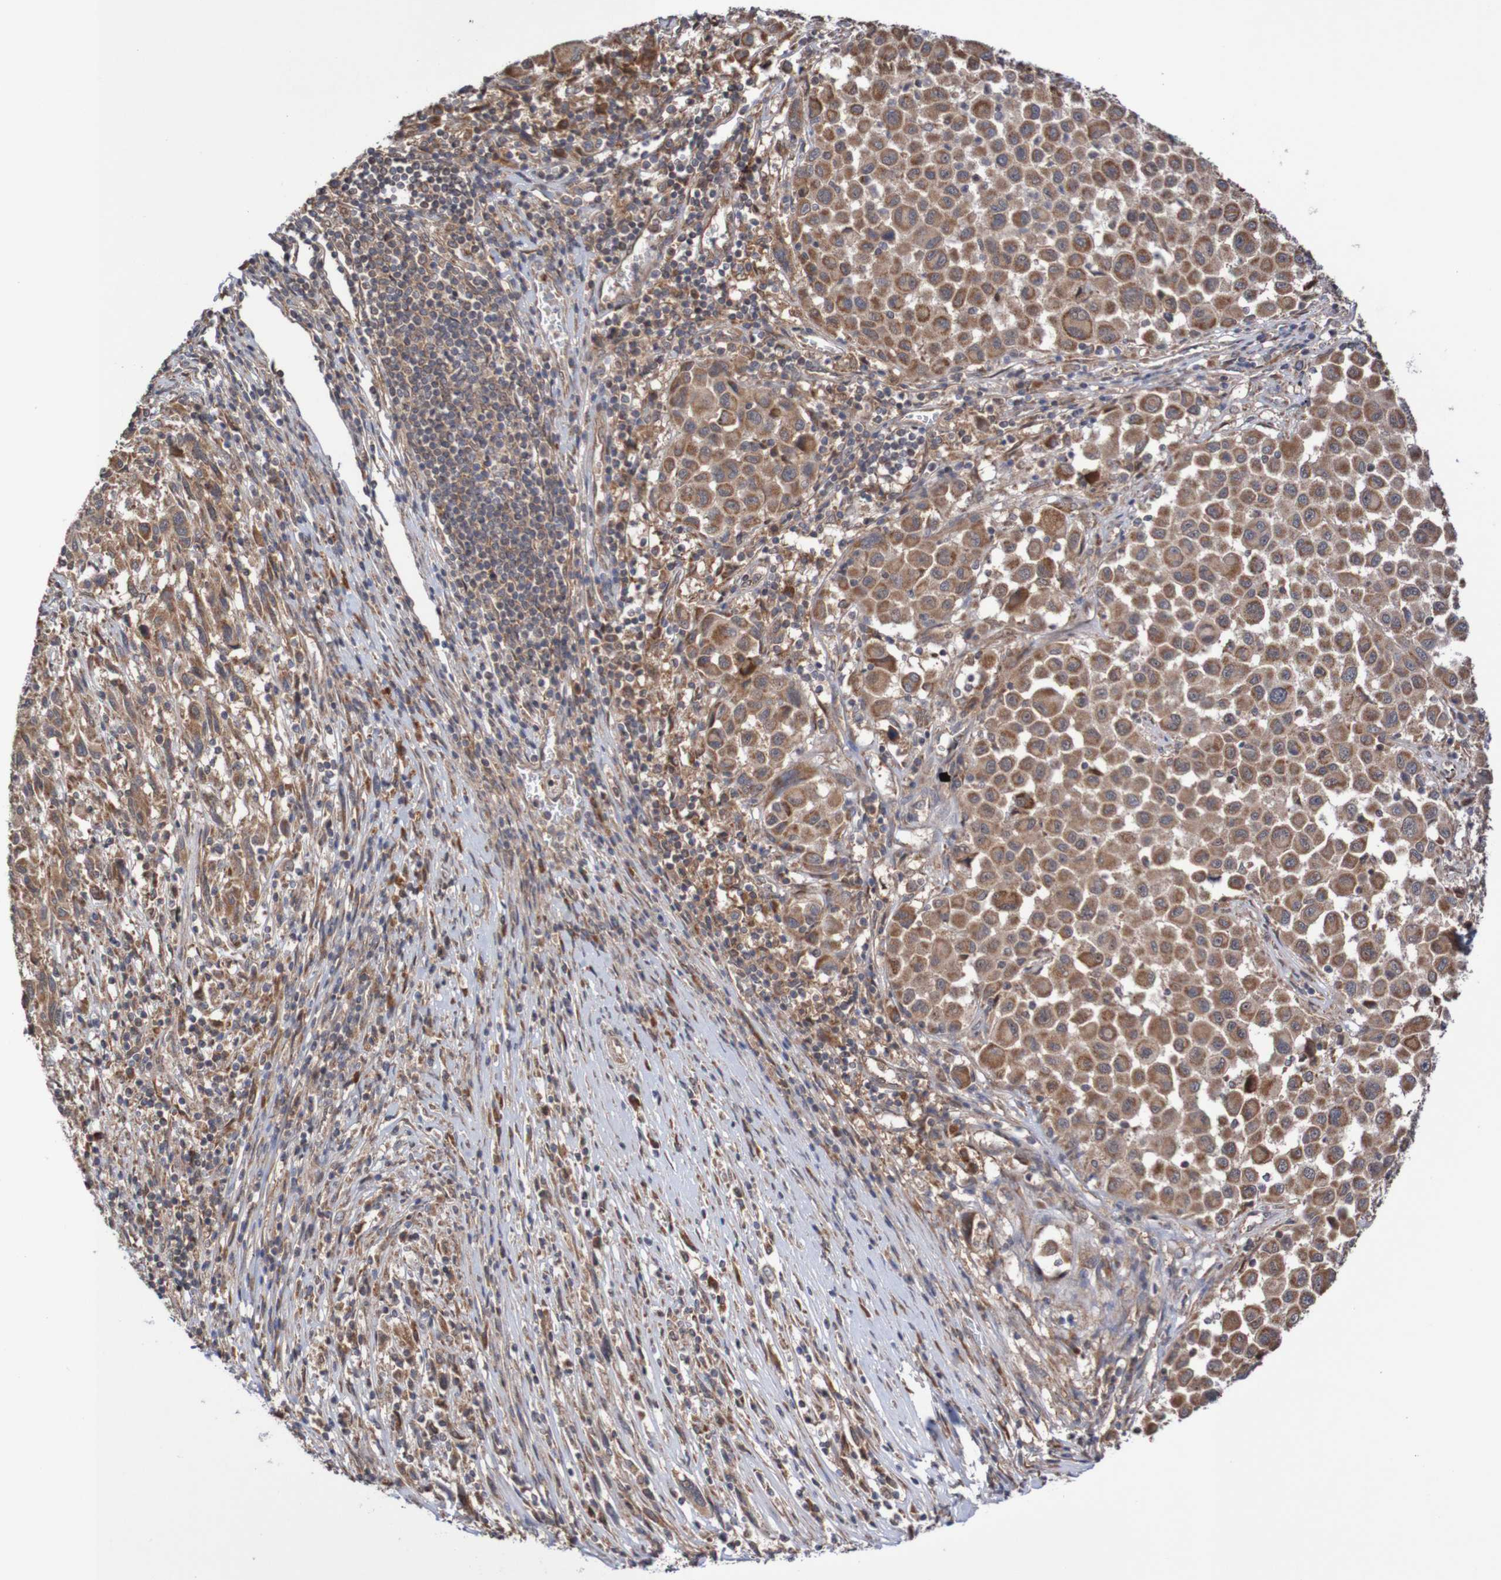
{"staining": {"intensity": "moderate", "quantity": ">75%", "location": "cytoplasmic/membranous"}, "tissue": "melanoma", "cell_type": "Tumor cells", "image_type": "cancer", "snomed": [{"axis": "morphology", "description": "Malignant melanoma, Metastatic site"}, {"axis": "topography", "description": "Lymph node"}], "caption": "Immunohistochemistry (IHC) of human melanoma demonstrates medium levels of moderate cytoplasmic/membranous expression in about >75% of tumor cells.", "gene": "PHPT1", "patient": {"sex": "male", "age": 61}}